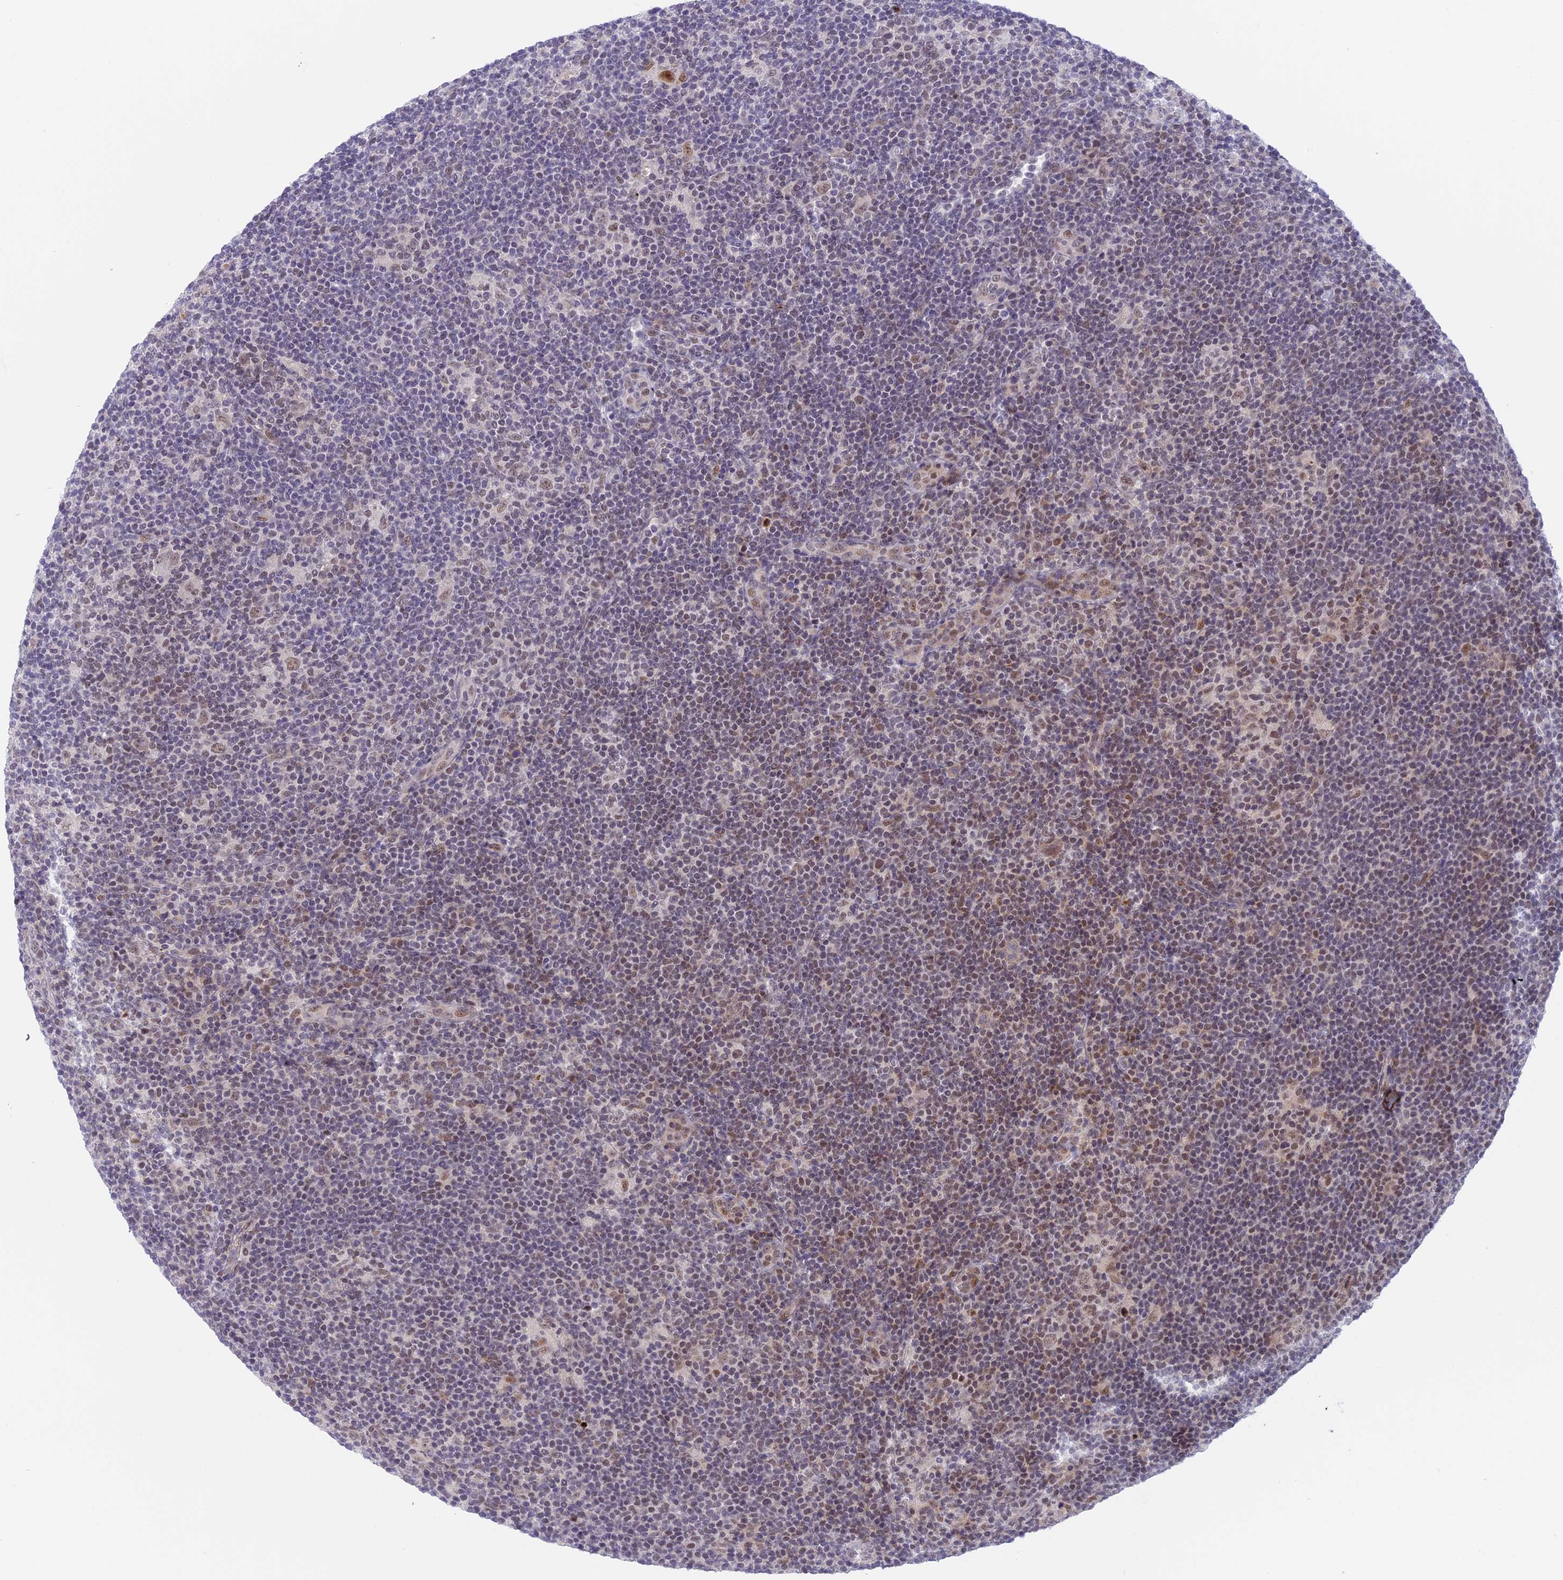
{"staining": {"intensity": "moderate", "quantity": "25%-75%", "location": "nuclear"}, "tissue": "lymphoma", "cell_type": "Tumor cells", "image_type": "cancer", "snomed": [{"axis": "morphology", "description": "Hodgkin's disease, NOS"}, {"axis": "topography", "description": "Lymph node"}], "caption": "Immunohistochemical staining of Hodgkin's disease exhibits moderate nuclear protein expression in approximately 25%-75% of tumor cells. Using DAB (brown) and hematoxylin (blue) stains, captured at high magnification using brightfield microscopy.", "gene": "POLR2C", "patient": {"sex": "female", "age": 57}}